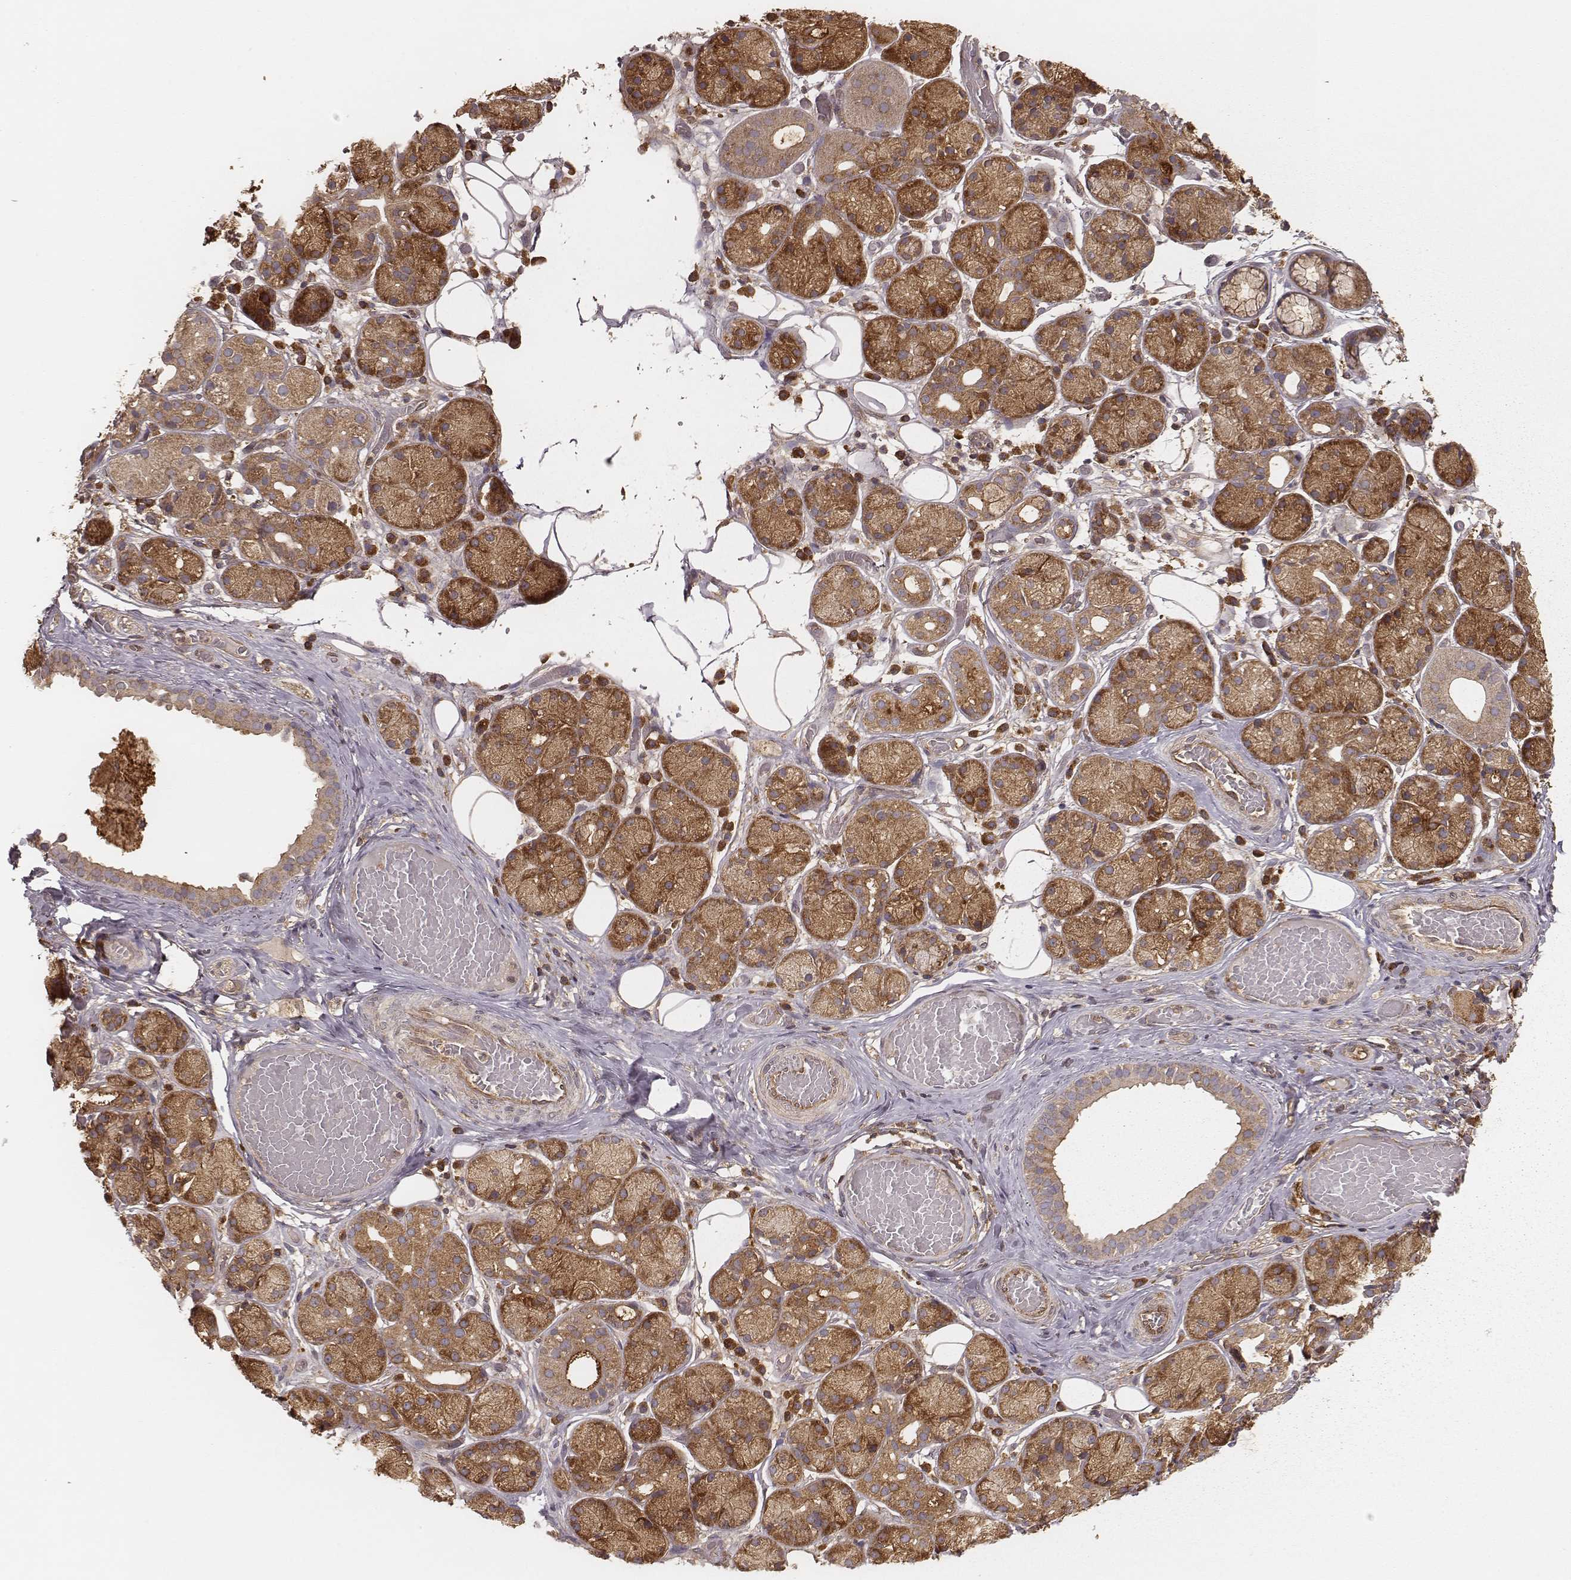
{"staining": {"intensity": "moderate", "quantity": ">75%", "location": "cytoplasmic/membranous"}, "tissue": "salivary gland", "cell_type": "Glandular cells", "image_type": "normal", "snomed": [{"axis": "morphology", "description": "Normal tissue, NOS"}, {"axis": "topography", "description": "Salivary gland"}, {"axis": "topography", "description": "Peripheral nerve tissue"}], "caption": "A high-resolution histopathology image shows IHC staining of unremarkable salivary gland, which shows moderate cytoplasmic/membranous staining in about >75% of glandular cells.", "gene": "CARS1", "patient": {"sex": "male", "age": 71}}